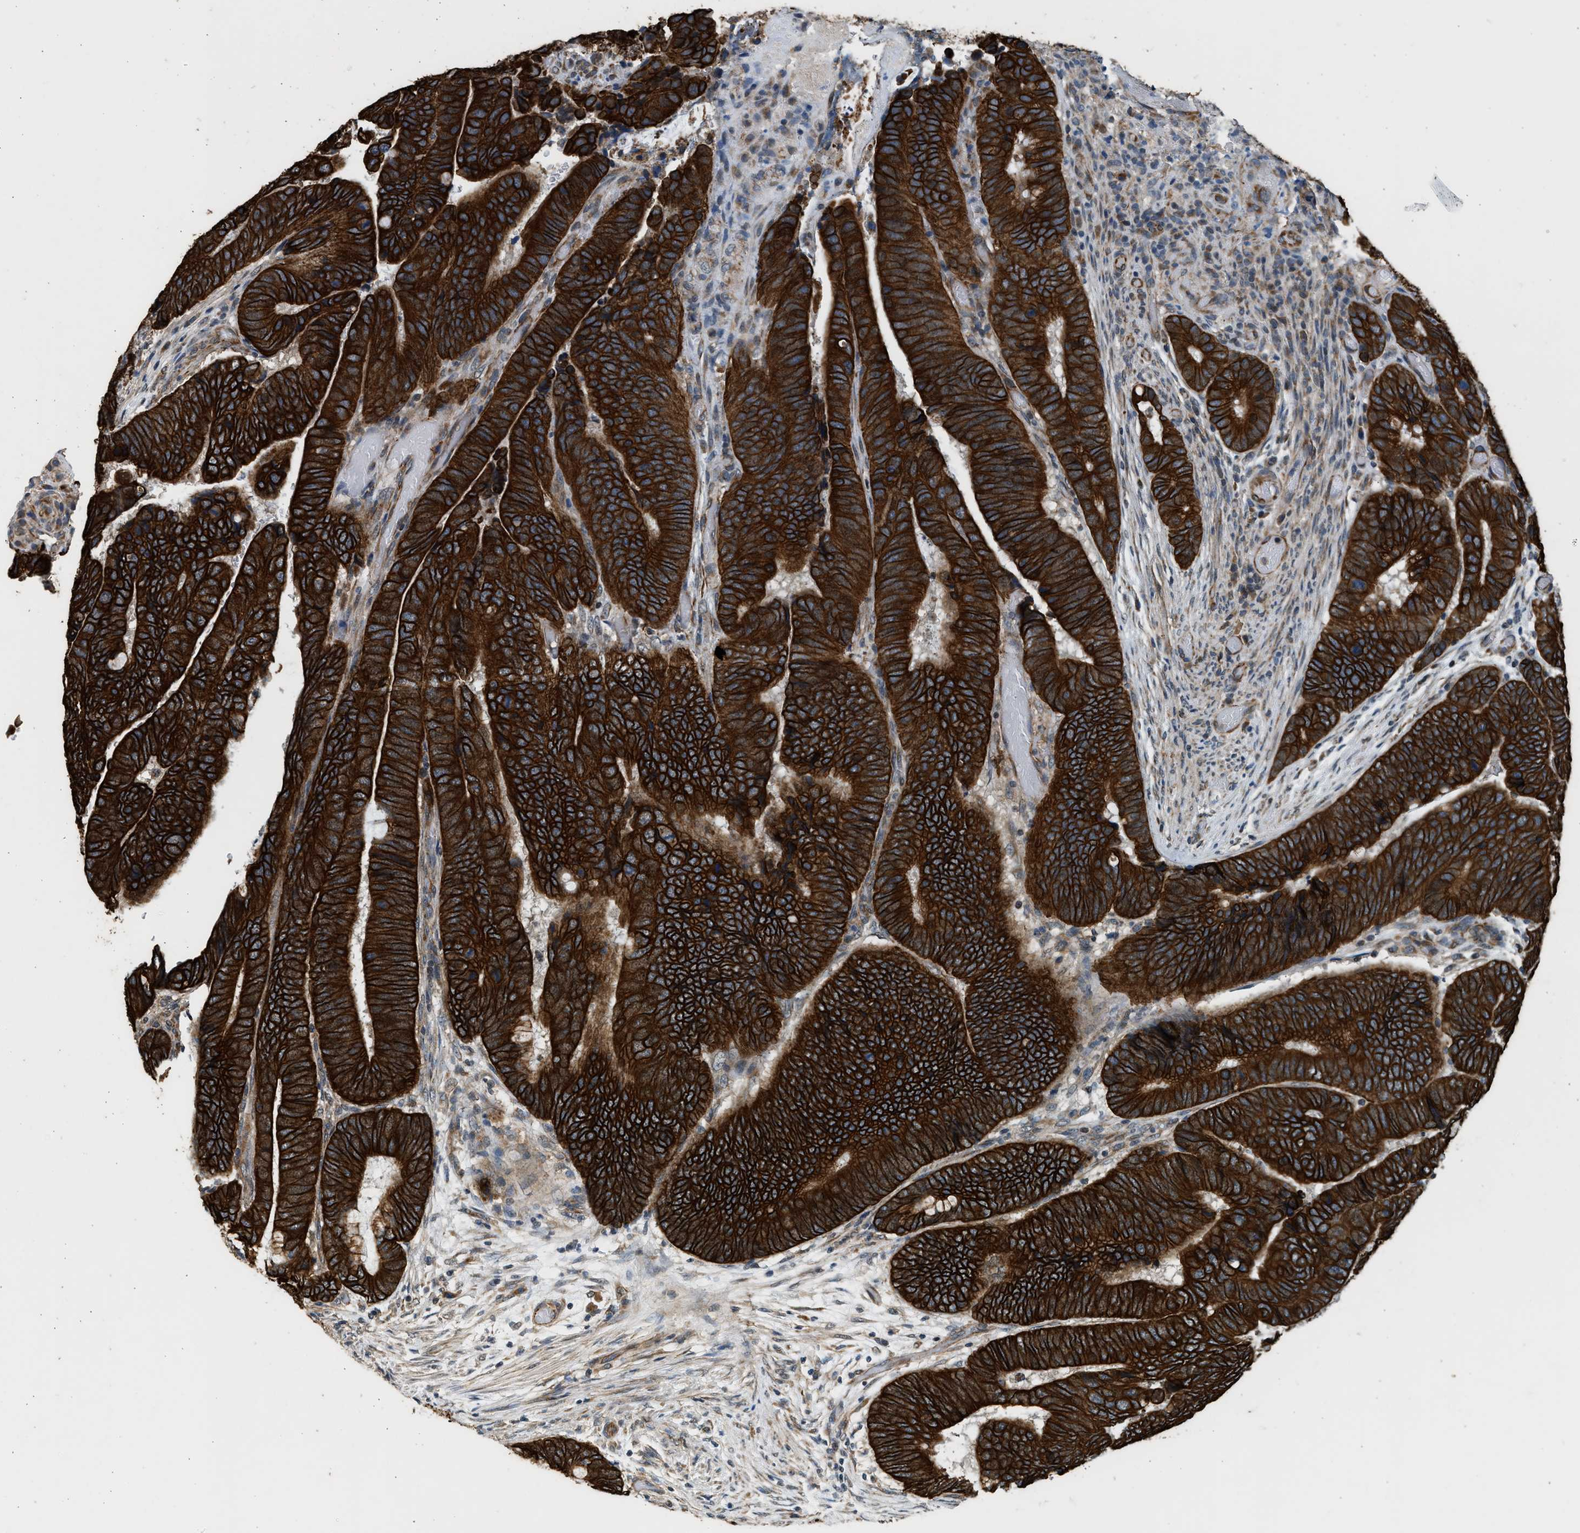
{"staining": {"intensity": "strong", "quantity": ">75%", "location": "cytoplasmic/membranous"}, "tissue": "colorectal cancer", "cell_type": "Tumor cells", "image_type": "cancer", "snomed": [{"axis": "morphology", "description": "Normal tissue, NOS"}, {"axis": "morphology", "description": "Adenocarcinoma, NOS"}, {"axis": "topography", "description": "Rectum"}], "caption": "A histopathology image of human colorectal cancer stained for a protein displays strong cytoplasmic/membranous brown staining in tumor cells. (DAB (3,3'-diaminobenzidine) = brown stain, brightfield microscopy at high magnification).", "gene": "PCLO", "patient": {"sex": "male", "age": 92}}